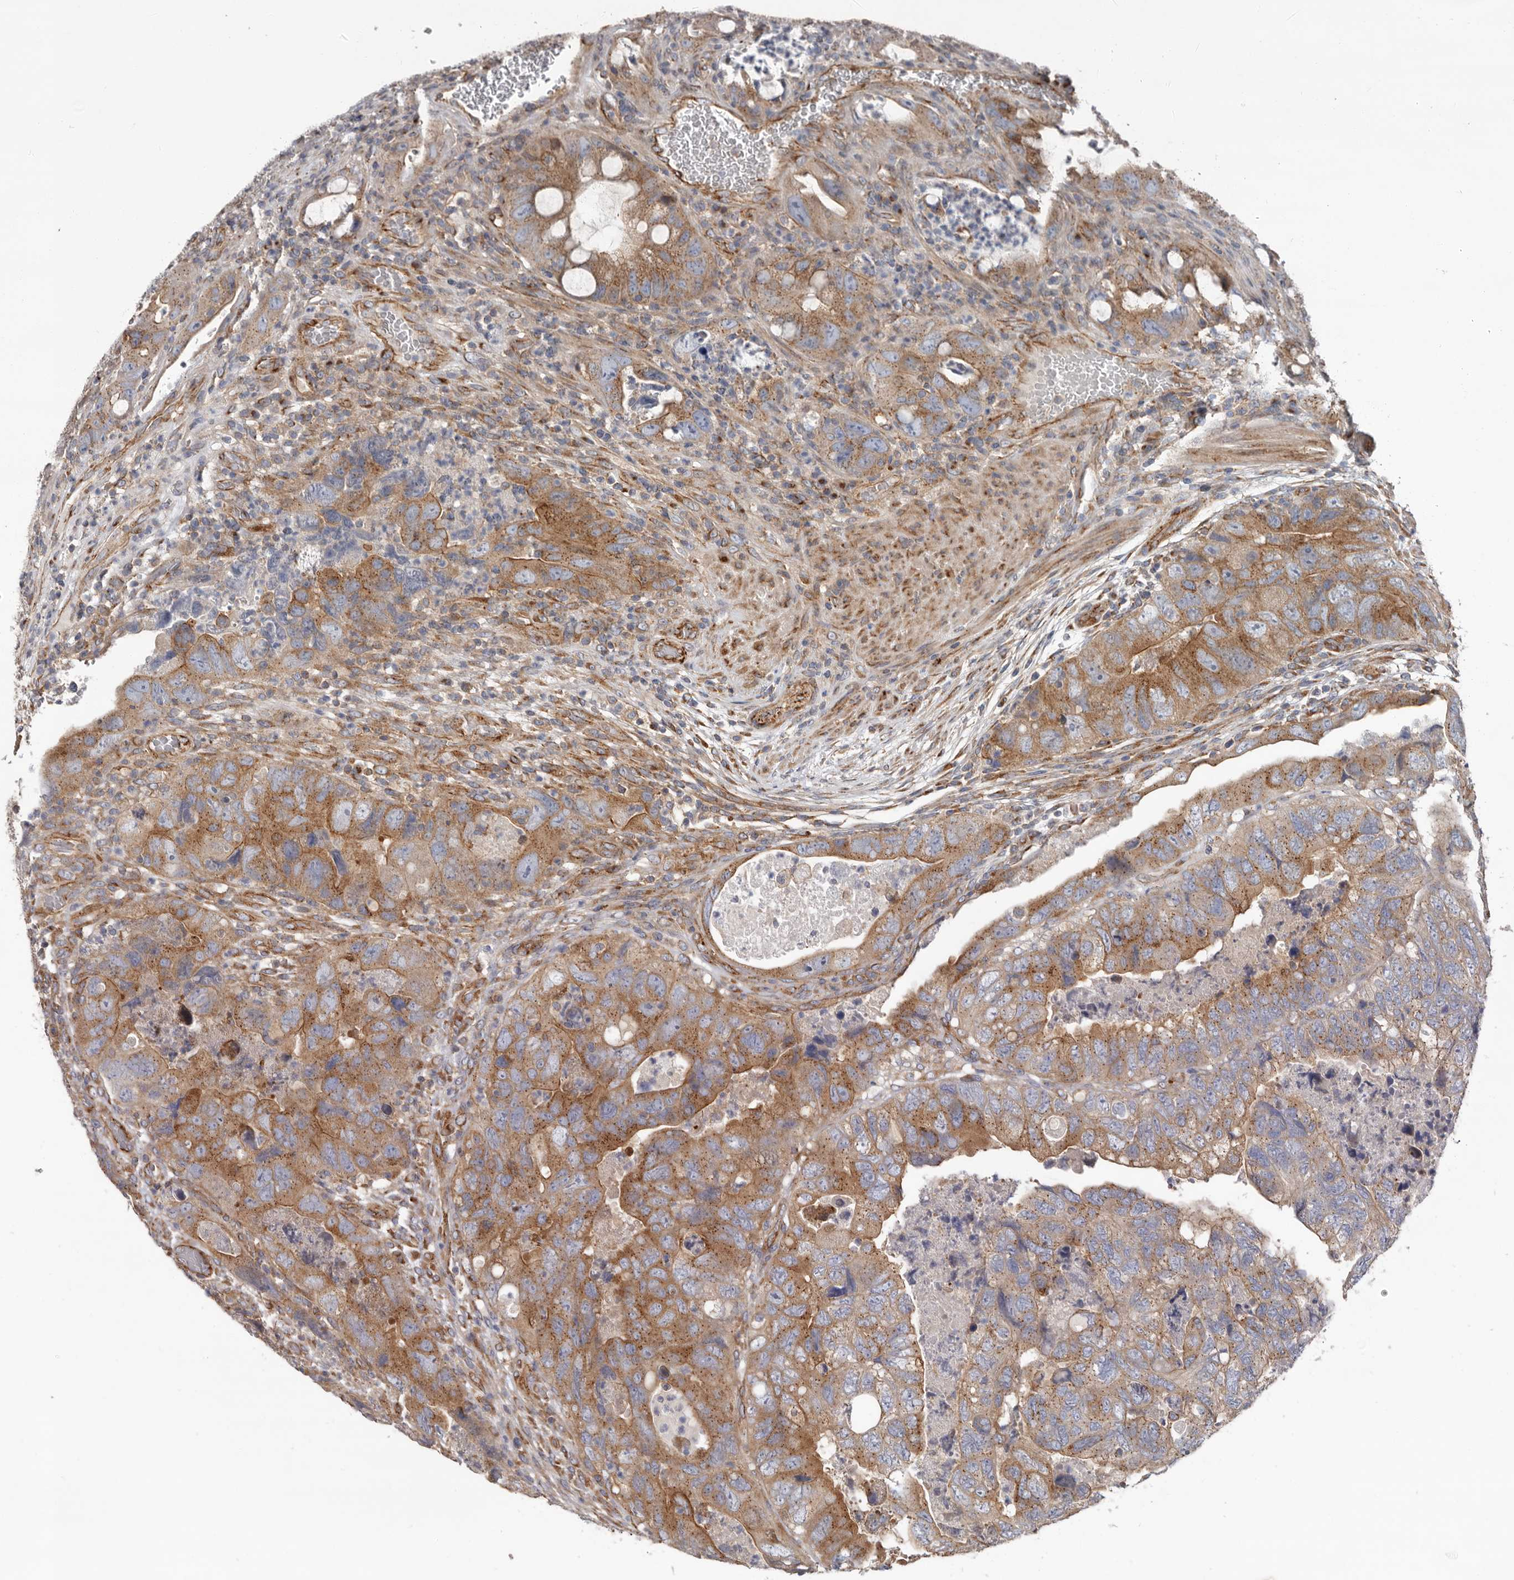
{"staining": {"intensity": "moderate", "quantity": ">75%", "location": "cytoplasmic/membranous"}, "tissue": "colorectal cancer", "cell_type": "Tumor cells", "image_type": "cancer", "snomed": [{"axis": "morphology", "description": "Adenocarcinoma, NOS"}, {"axis": "topography", "description": "Rectum"}], "caption": "This image demonstrates IHC staining of colorectal cancer (adenocarcinoma), with medium moderate cytoplasmic/membranous positivity in about >75% of tumor cells.", "gene": "LUZP1", "patient": {"sex": "male", "age": 63}}